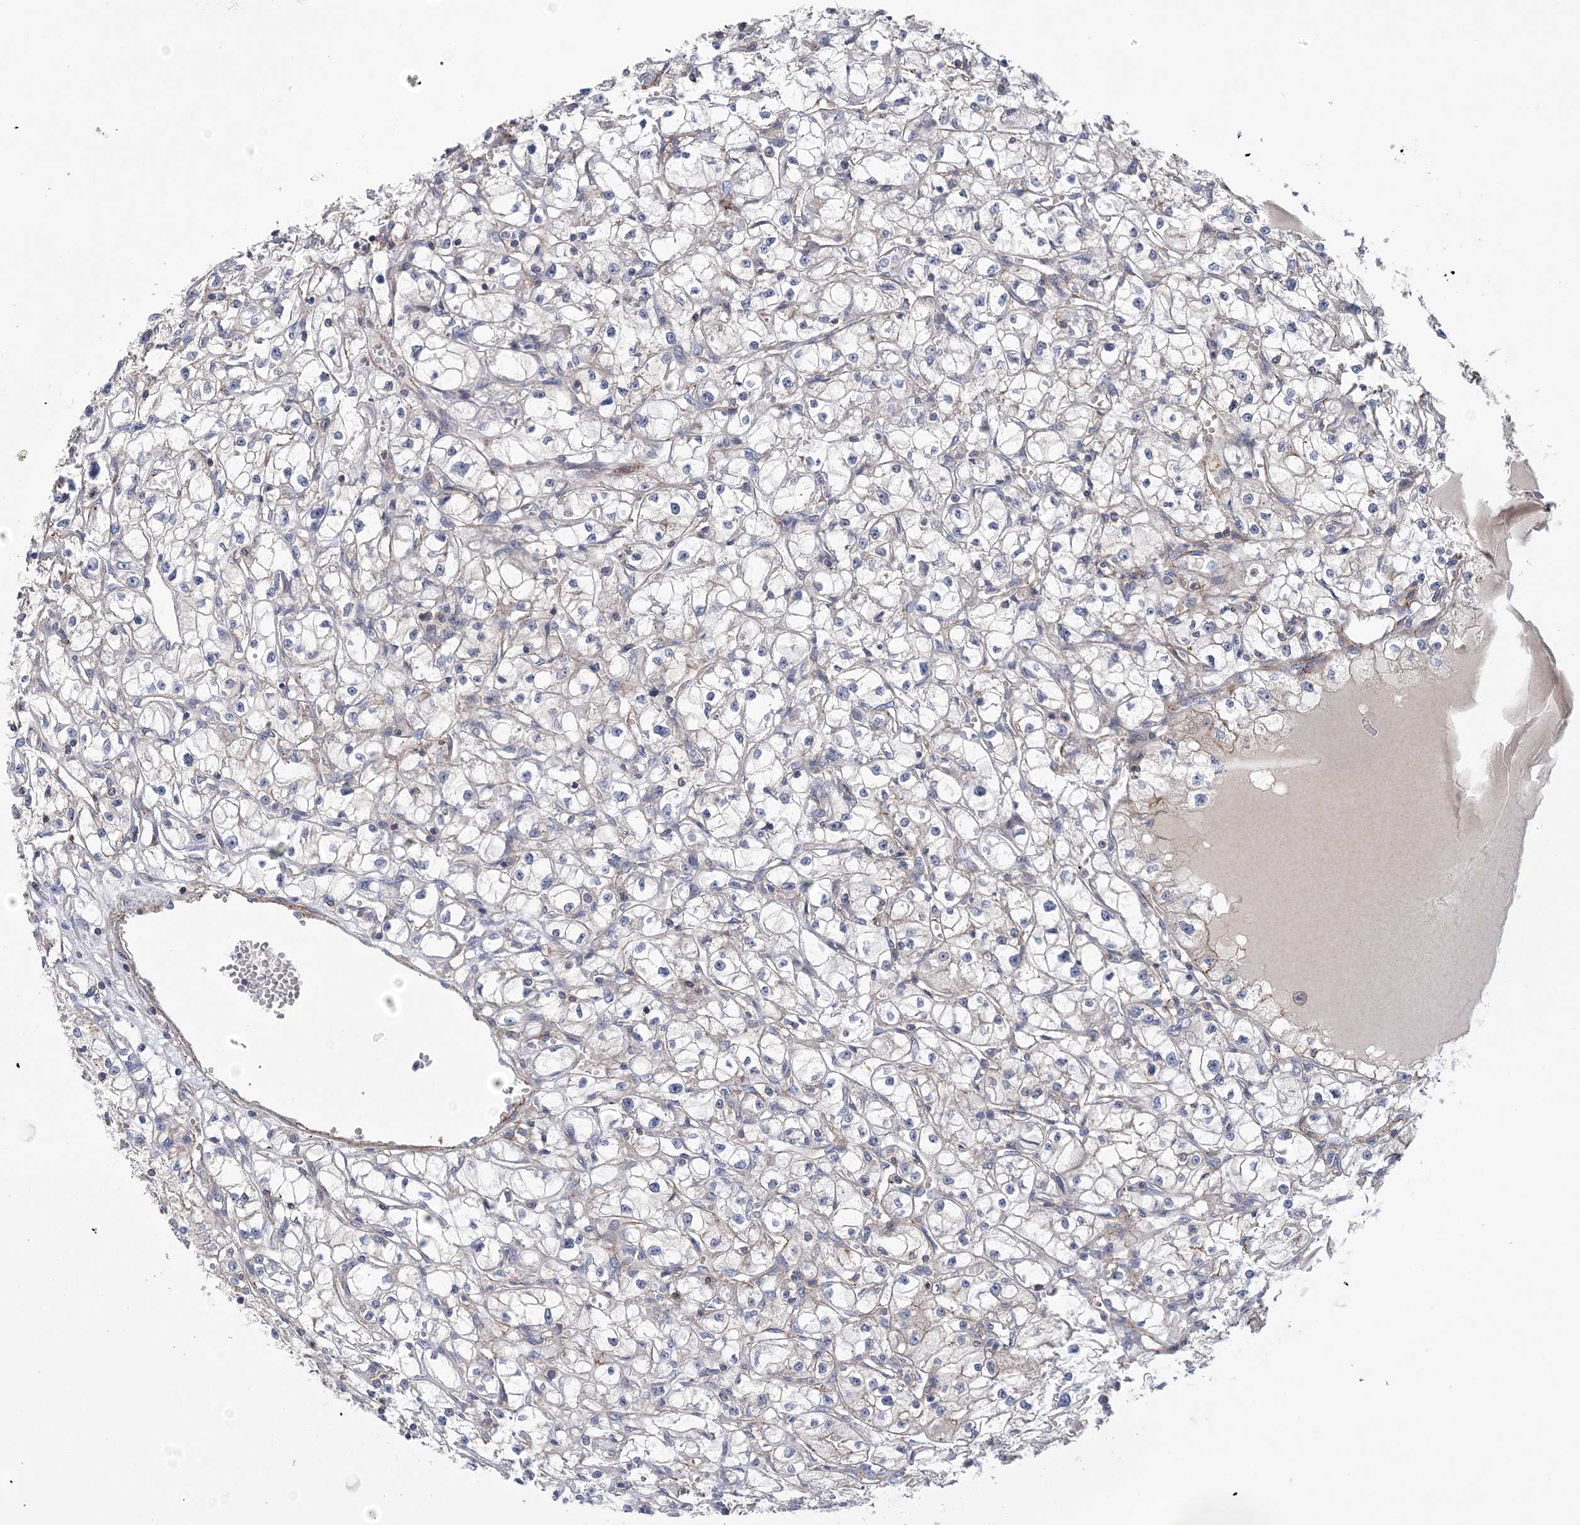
{"staining": {"intensity": "negative", "quantity": "none", "location": "none"}, "tissue": "renal cancer", "cell_type": "Tumor cells", "image_type": "cancer", "snomed": [{"axis": "morphology", "description": "Adenocarcinoma, NOS"}, {"axis": "topography", "description": "Kidney"}], "caption": "The image reveals no staining of tumor cells in renal cancer. (Stains: DAB (3,3'-diaminobenzidine) immunohistochemistry (IHC) with hematoxylin counter stain, Microscopy: brightfield microscopy at high magnification).", "gene": "ARSJ", "patient": {"sex": "male", "age": 56}}